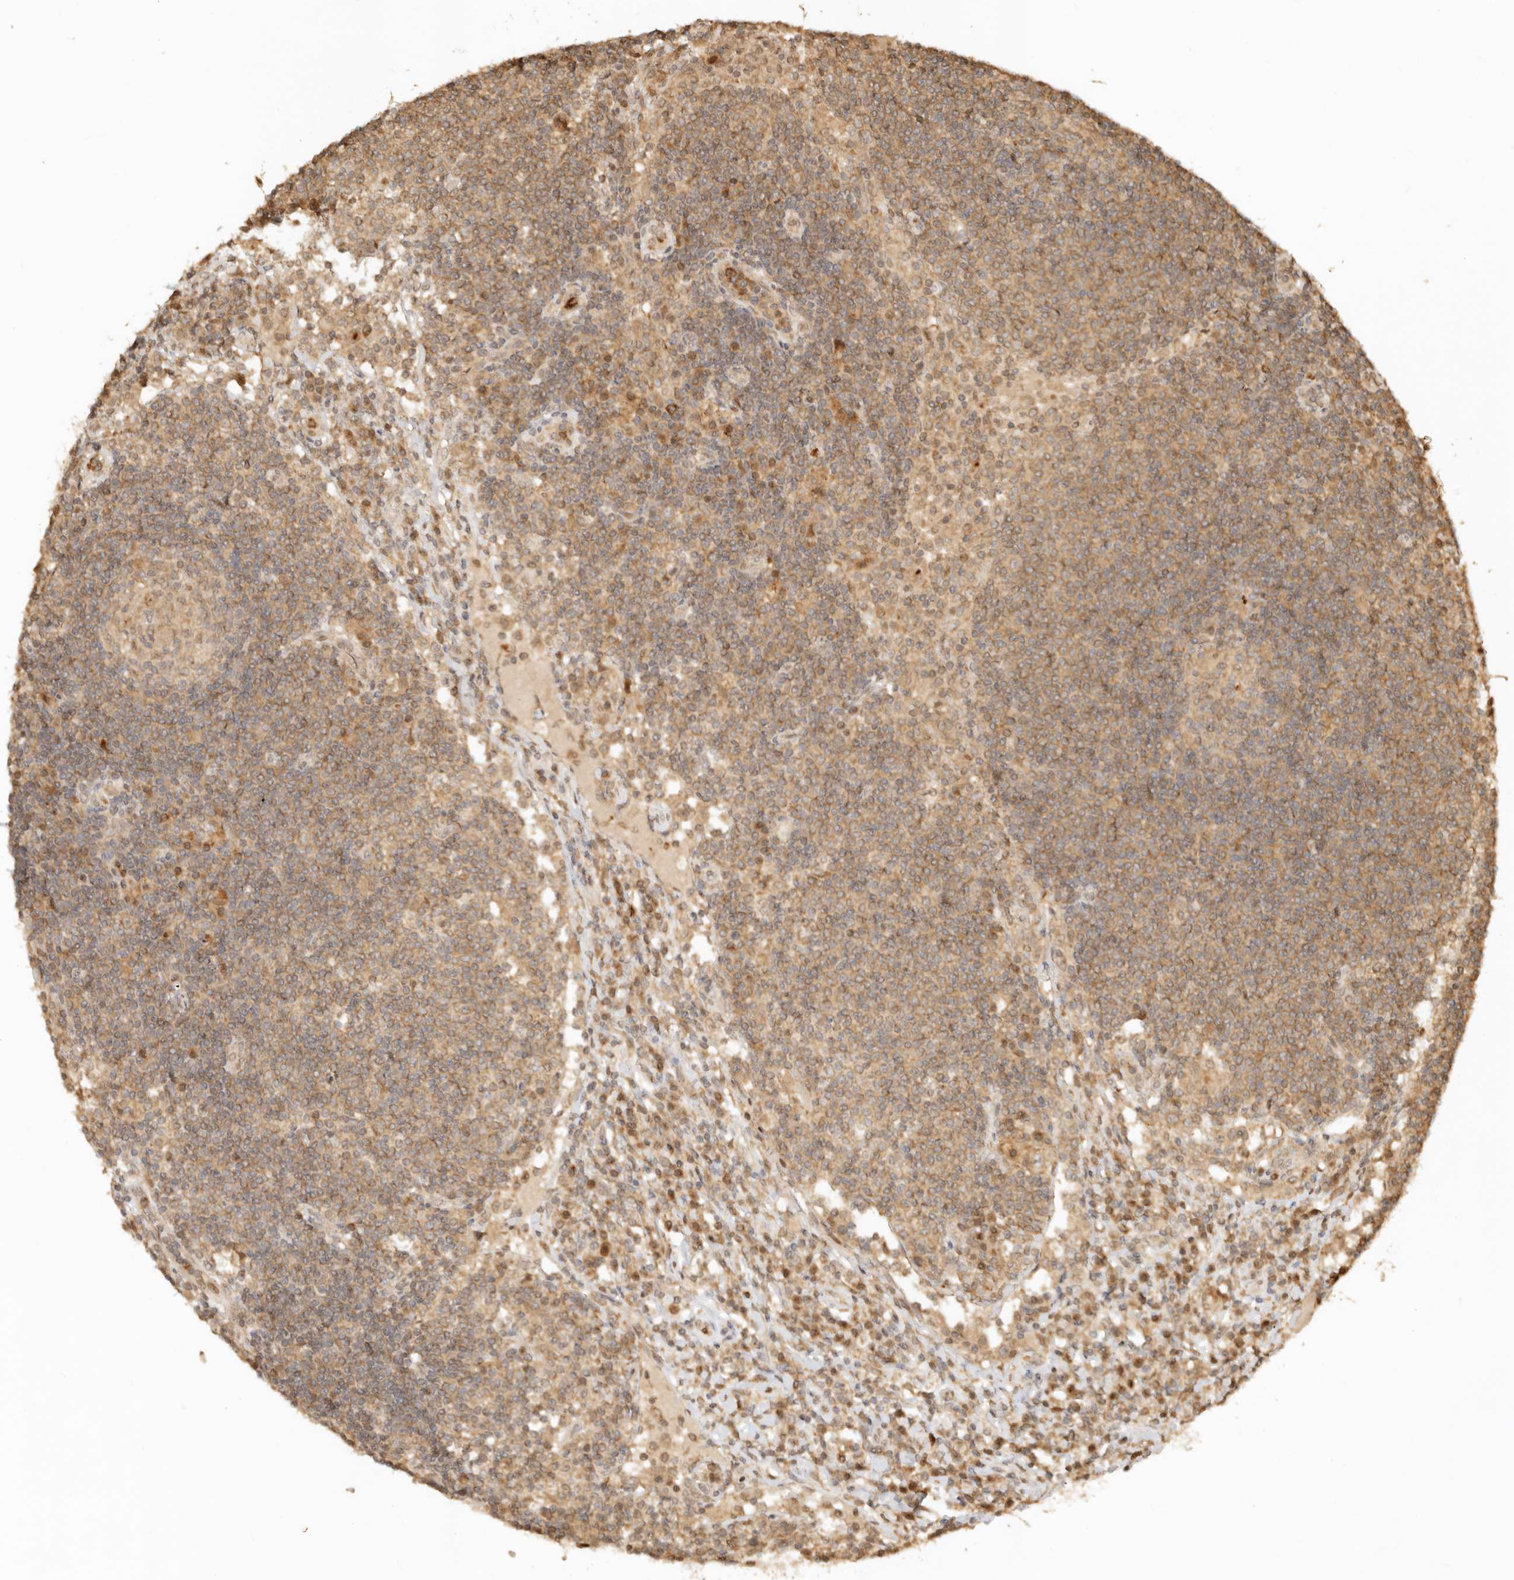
{"staining": {"intensity": "moderate", "quantity": ">75%", "location": "cytoplasmic/membranous"}, "tissue": "lymph node", "cell_type": "Germinal center cells", "image_type": "normal", "snomed": [{"axis": "morphology", "description": "Normal tissue, NOS"}, {"axis": "topography", "description": "Lymph node"}], "caption": "Lymph node stained with DAB immunohistochemistry (IHC) reveals medium levels of moderate cytoplasmic/membranous expression in approximately >75% of germinal center cells. The staining was performed using DAB, with brown indicating positive protein expression. Nuclei are stained blue with hematoxylin.", "gene": "KIF2B", "patient": {"sex": "female", "age": 53}}